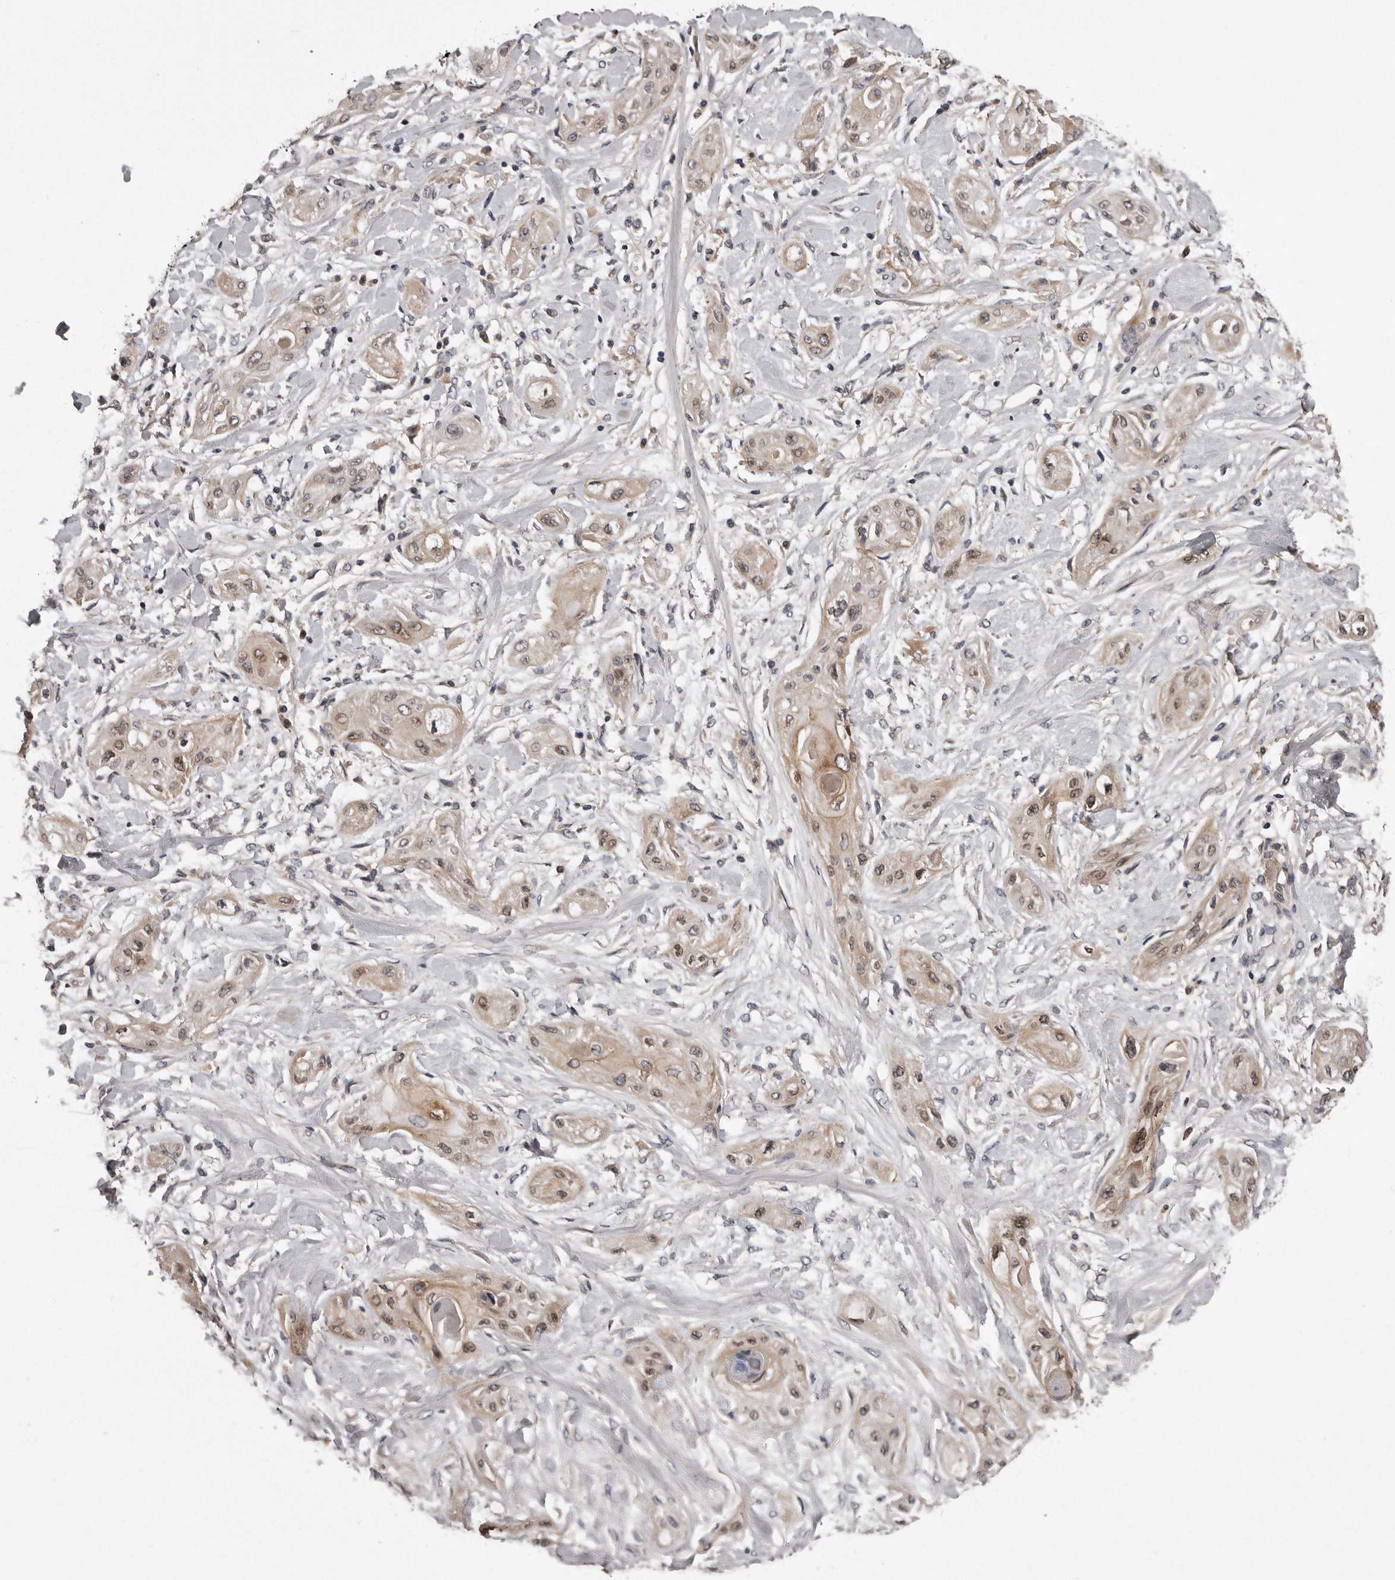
{"staining": {"intensity": "weak", "quantity": ">75%", "location": "cytoplasmic/membranous,nuclear"}, "tissue": "lung cancer", "cell_type": "Tumor cells", "image_type": "cancer", "snomed": [{"axis": "morphology", "description": "Squamous cell carcinoma, NOS"}, {"axis": "topography", "description": "Lung"}], "caption": "Immunohistochemistry of human squamous cell carcinoma (lung) shows low levels of weak cytoplasmic/membranous and nuclear positivity in about >75% of tumor cells. (Brightfield microscopy of DAB IHC at high magnification).", "gene": "ARMCX1", "patient": {"sex": "female", "age": 47}}